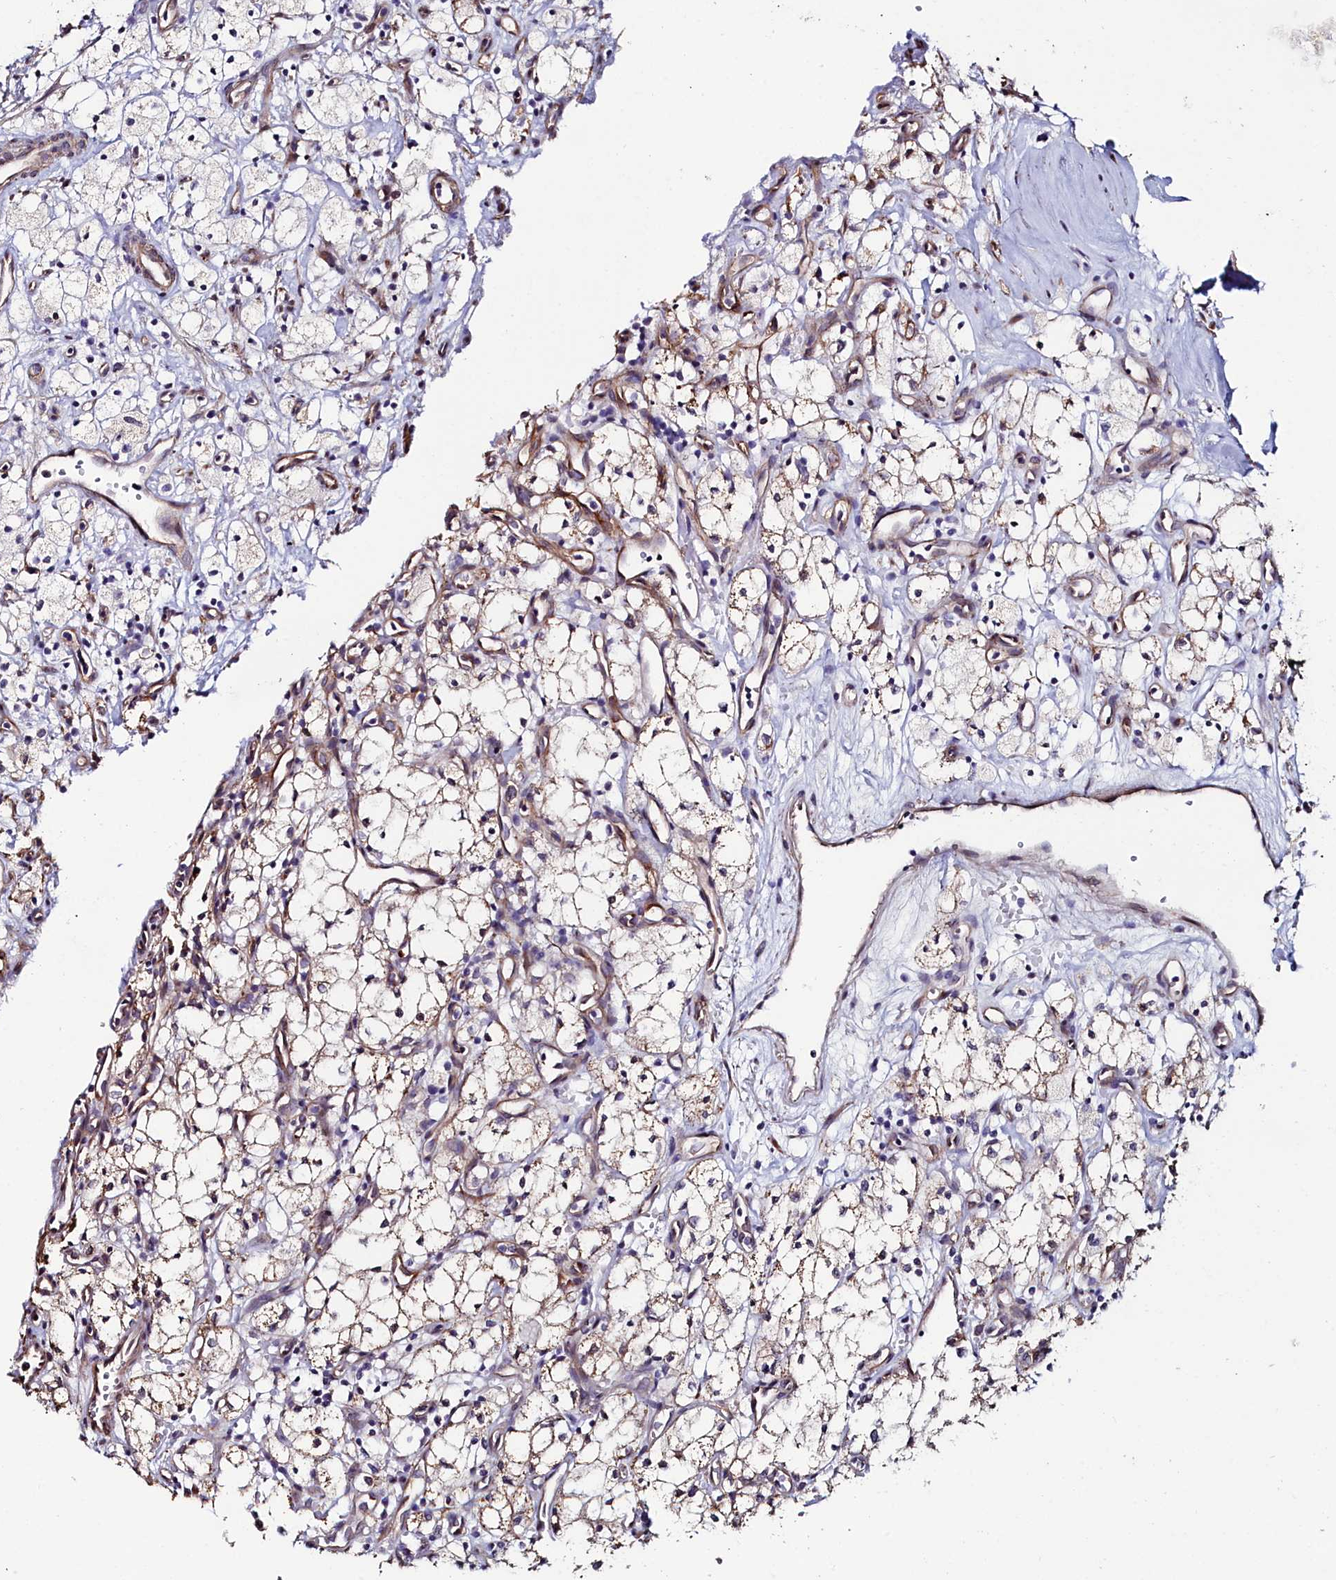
{"staining": {"intensity": "weak", "quantity": "<25%", "location": "cytoplasmic/membranous"}, "tissue": "renal cancer", "cell_type": "Tumor cells", "image_type": "cancer", "snomed": [{"axis": "morphology", "description": "Adenocarcinoma, NOS"}, {"axis": "topography", "description": "Kidney"}], "caption": "High magnification brightfield microscopy of renal cancer (adenocarcinoma) stained with DAB (brown) and counterstained with hematoxylin (blue): tumor cells show no significant positivity.", "gene": "C4orf19", "patient": {"sex": "male", "age": 59}}